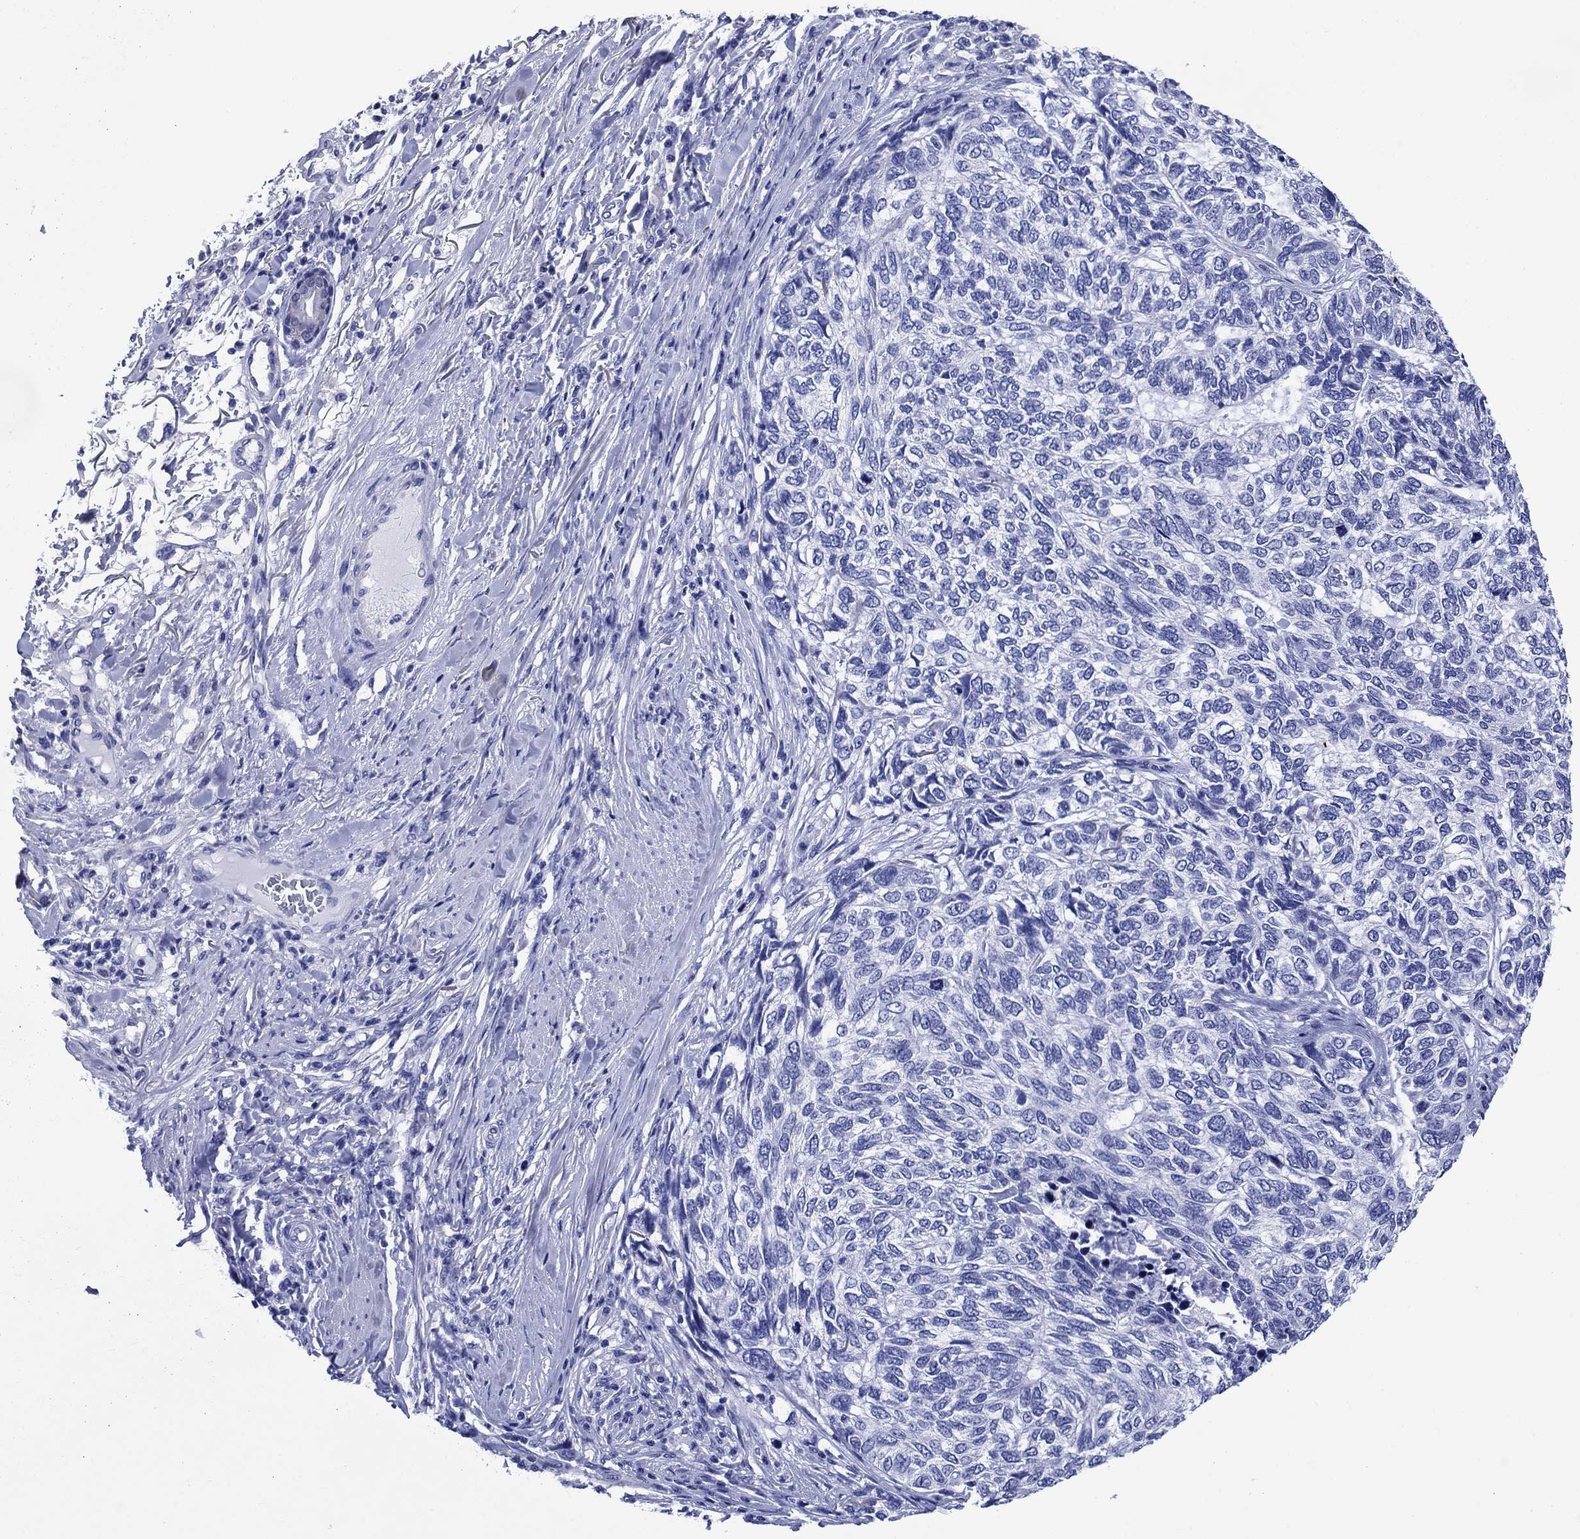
{"staining": {"intensity": "negative", "quantity": "none", "location": "none"}, "tissue": "skin cancer", "cell_type": "Tumor cells", "image_type": "cancer", "snomed": [{"axis": "morphology", "description": "Basal cell carcinoma"}, {"axis": "topography", "description": "Skin"}], "caption": "Immunohistochemistry (IHC) of skin cancer shows no expression in tumor cells.", "gene": "SLC1A2", "patient": {"sex": "female", "age": 65}}